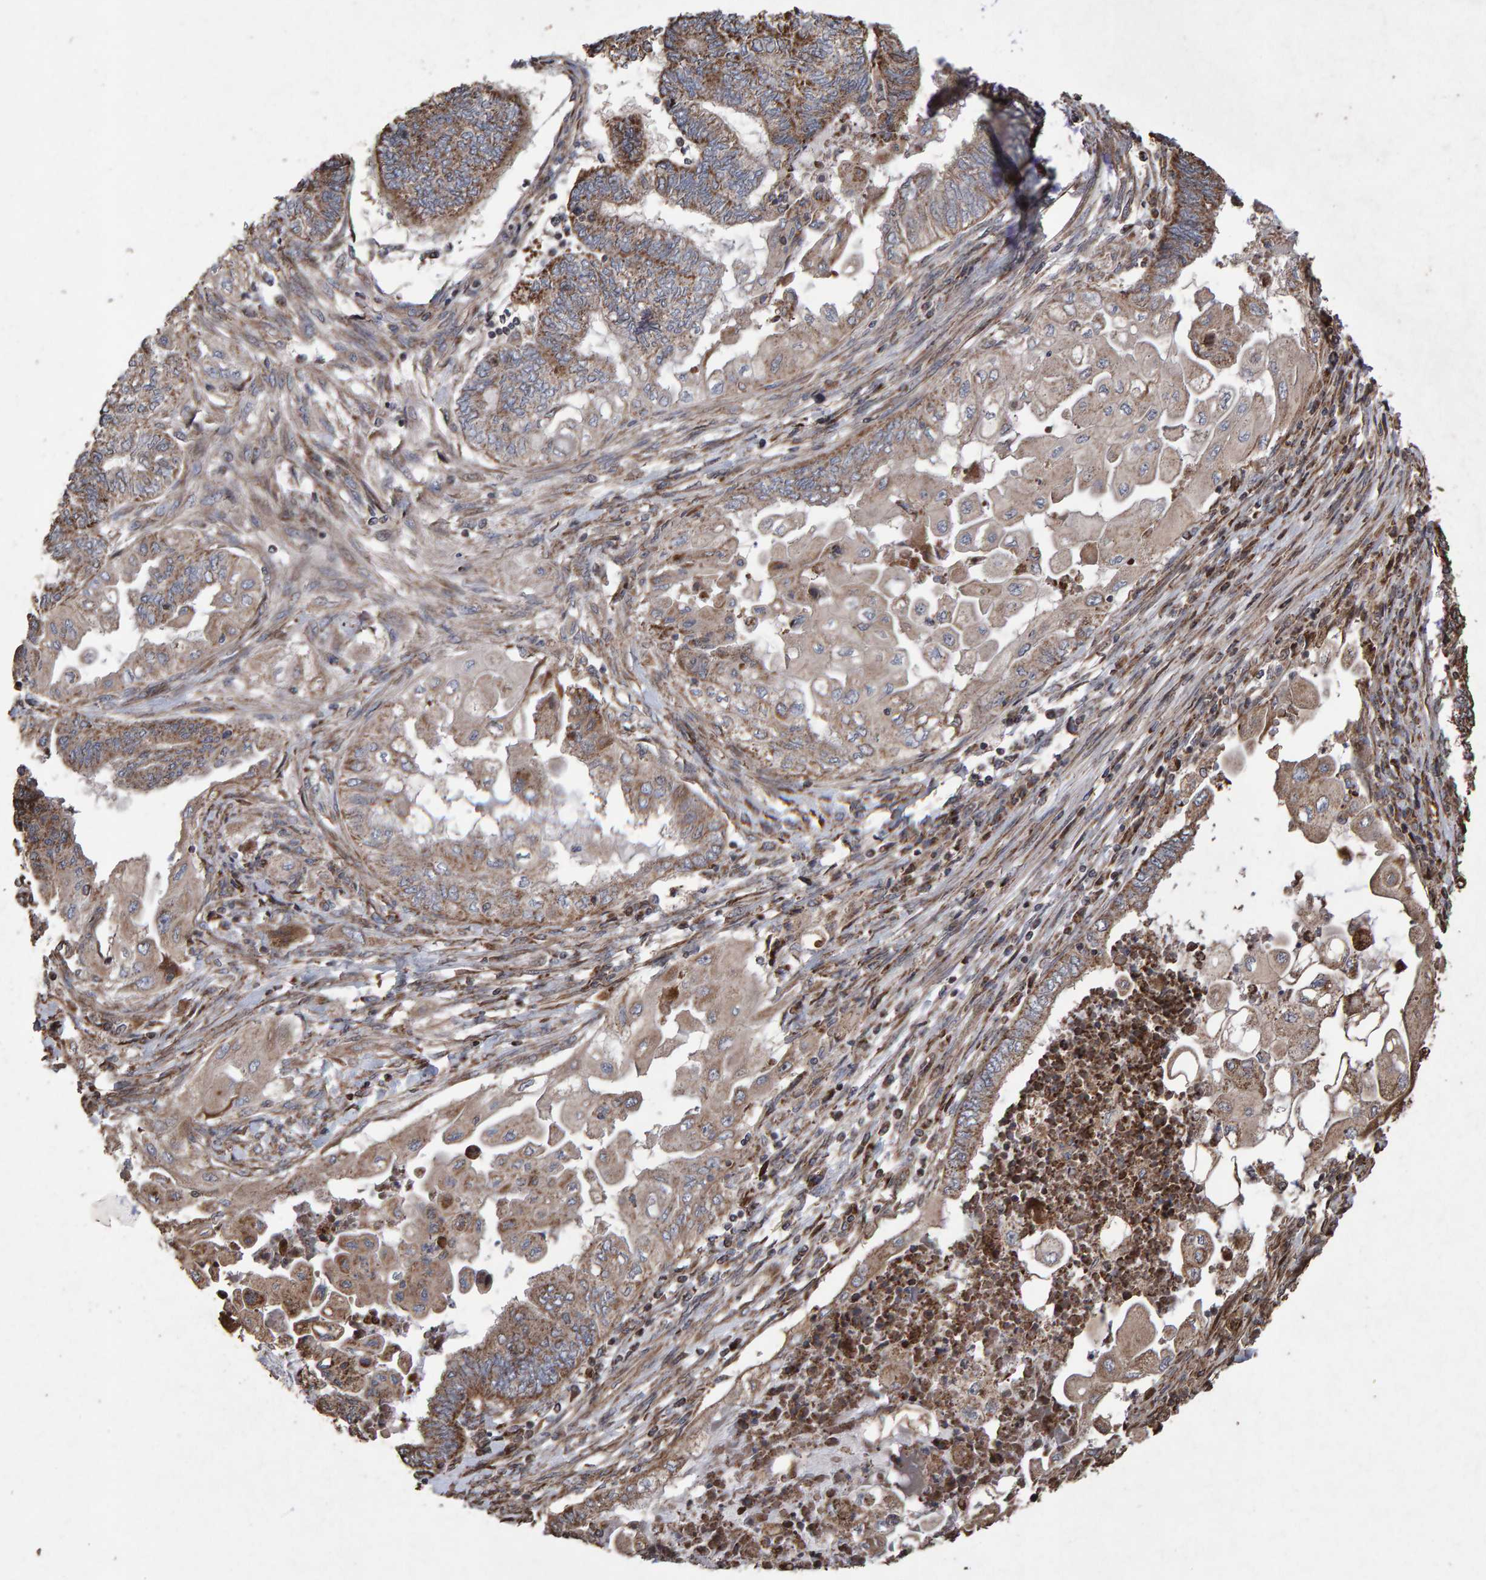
{"staining": {"intensity": "moderate", "quantity": ">75%", "location": "cytoplasmic/membranous"}, "tissue": "endometrial cancer", "cell_type": "Tumor cells", "image_type": "cancer", "snomed": [{"axis": "morphology", "description": "Adenocarcinoma, NOS"}, {"axis": "topography", "description": "Uterus"}, {"axis": "topography", "description": "Endometrium"}], "caption": "This histopathology image demonstrates endometrial adenocarcinoma stained with IHC to label a protein in brown. The cytoplasmic/membranous of tumor cells show moderate positivity for the protein. Nuclei are counter-stained blue.", "gene": "OSBP2", "patient": {"sex": "female", "age": 70}}